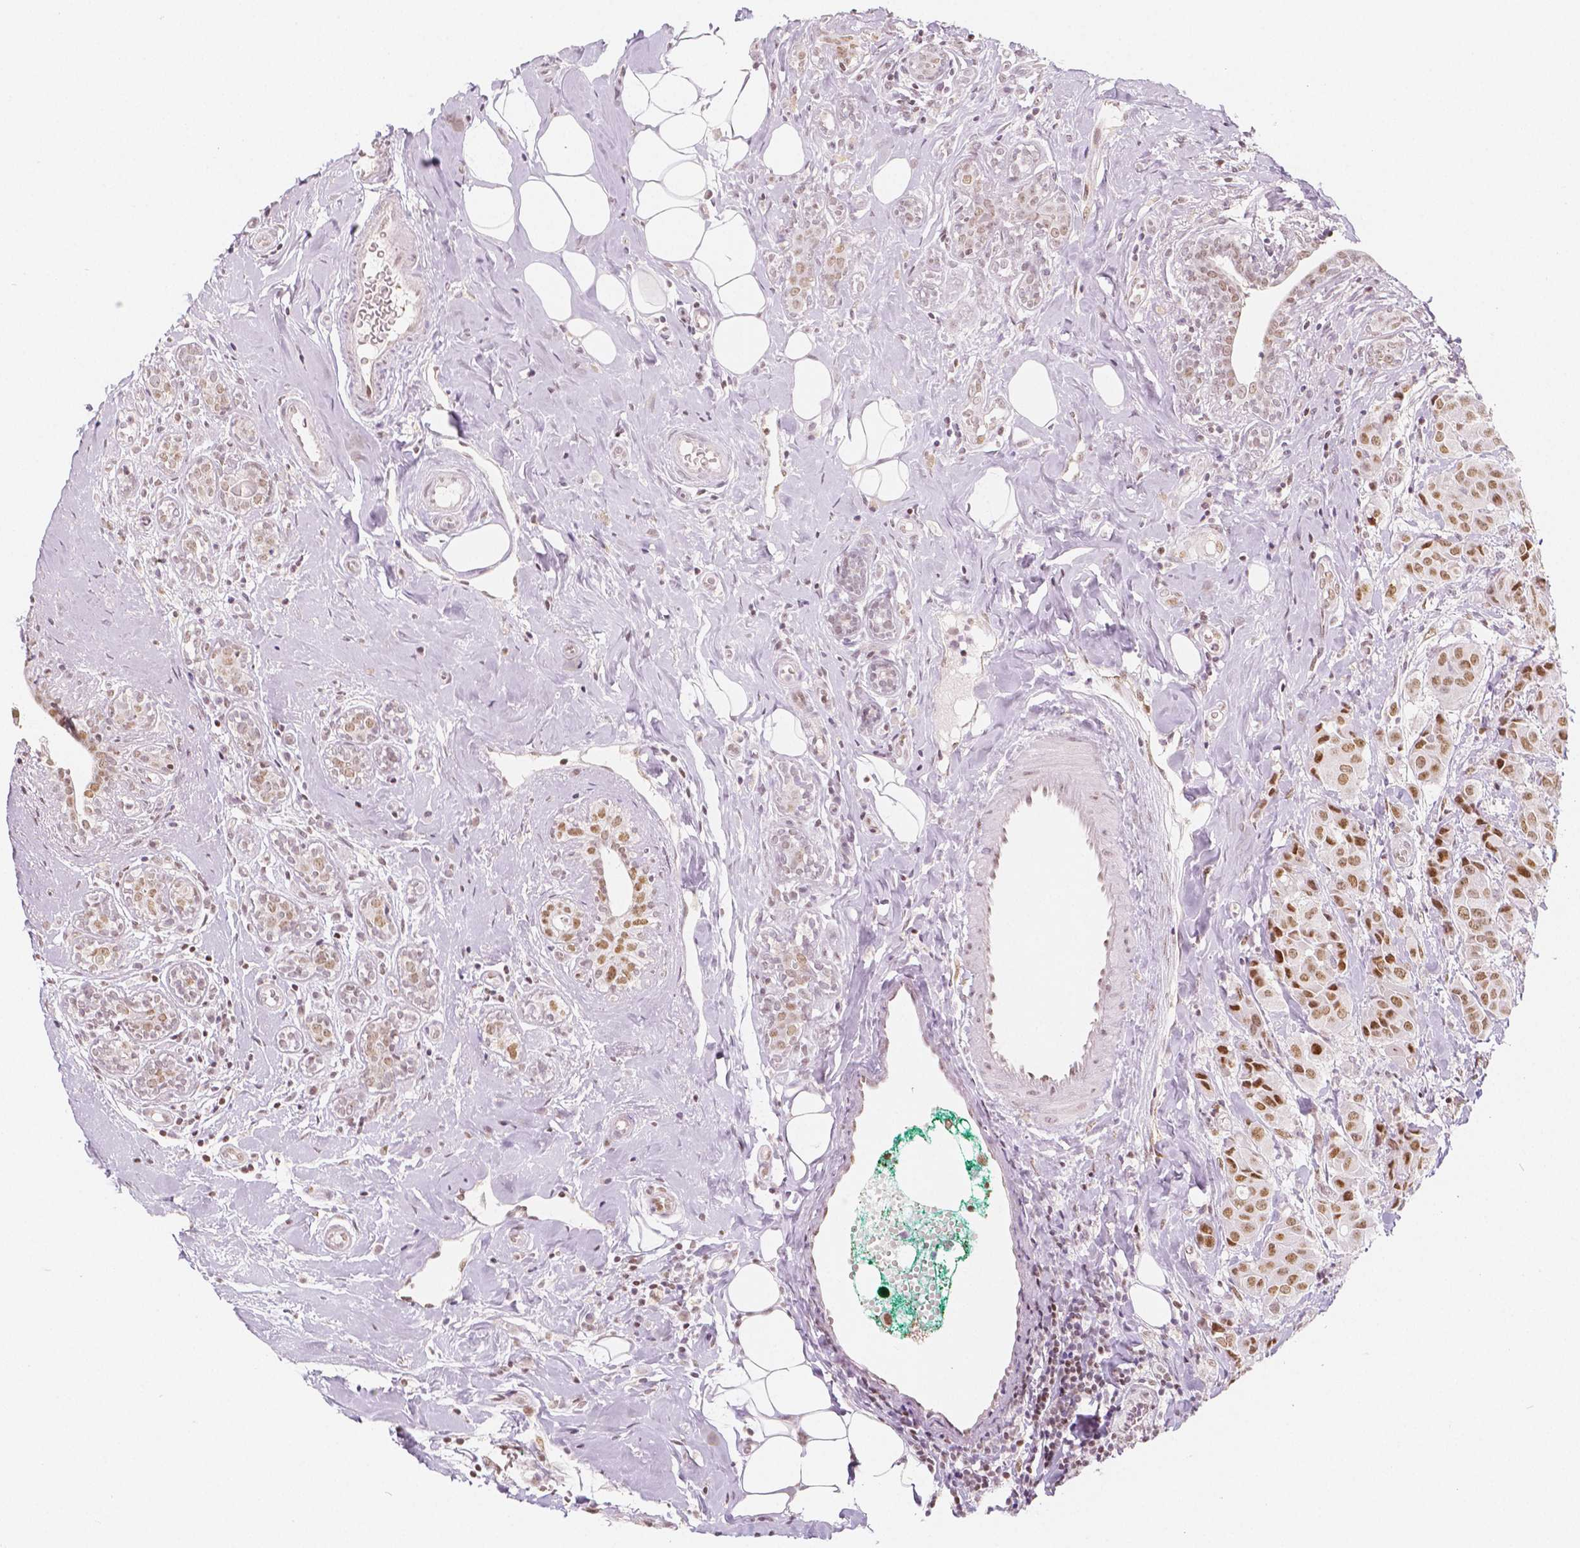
{"staining": {"intensity": "moderate", "quantity": ">75%", "location": "nuclear"}, "tissue": "breast cancer", "cell_type": "Tumor cells", "image_type": "cancer", "snomed": [{"axis": "morphology", "description": "Normal tissue, NOS"}, {"axis": "morphology", "description": "Duct carcinoma"}, {"axis": "topography", "description": "Breast"}], "caption": "Infiltrating ductal carcinoma (breast) stained for a protein (brown) shows moderate nuclear positive staining in about >75% of tumor cells.", "gene": "KDM5B", "patient": {"sex": "female", "age": 43}}